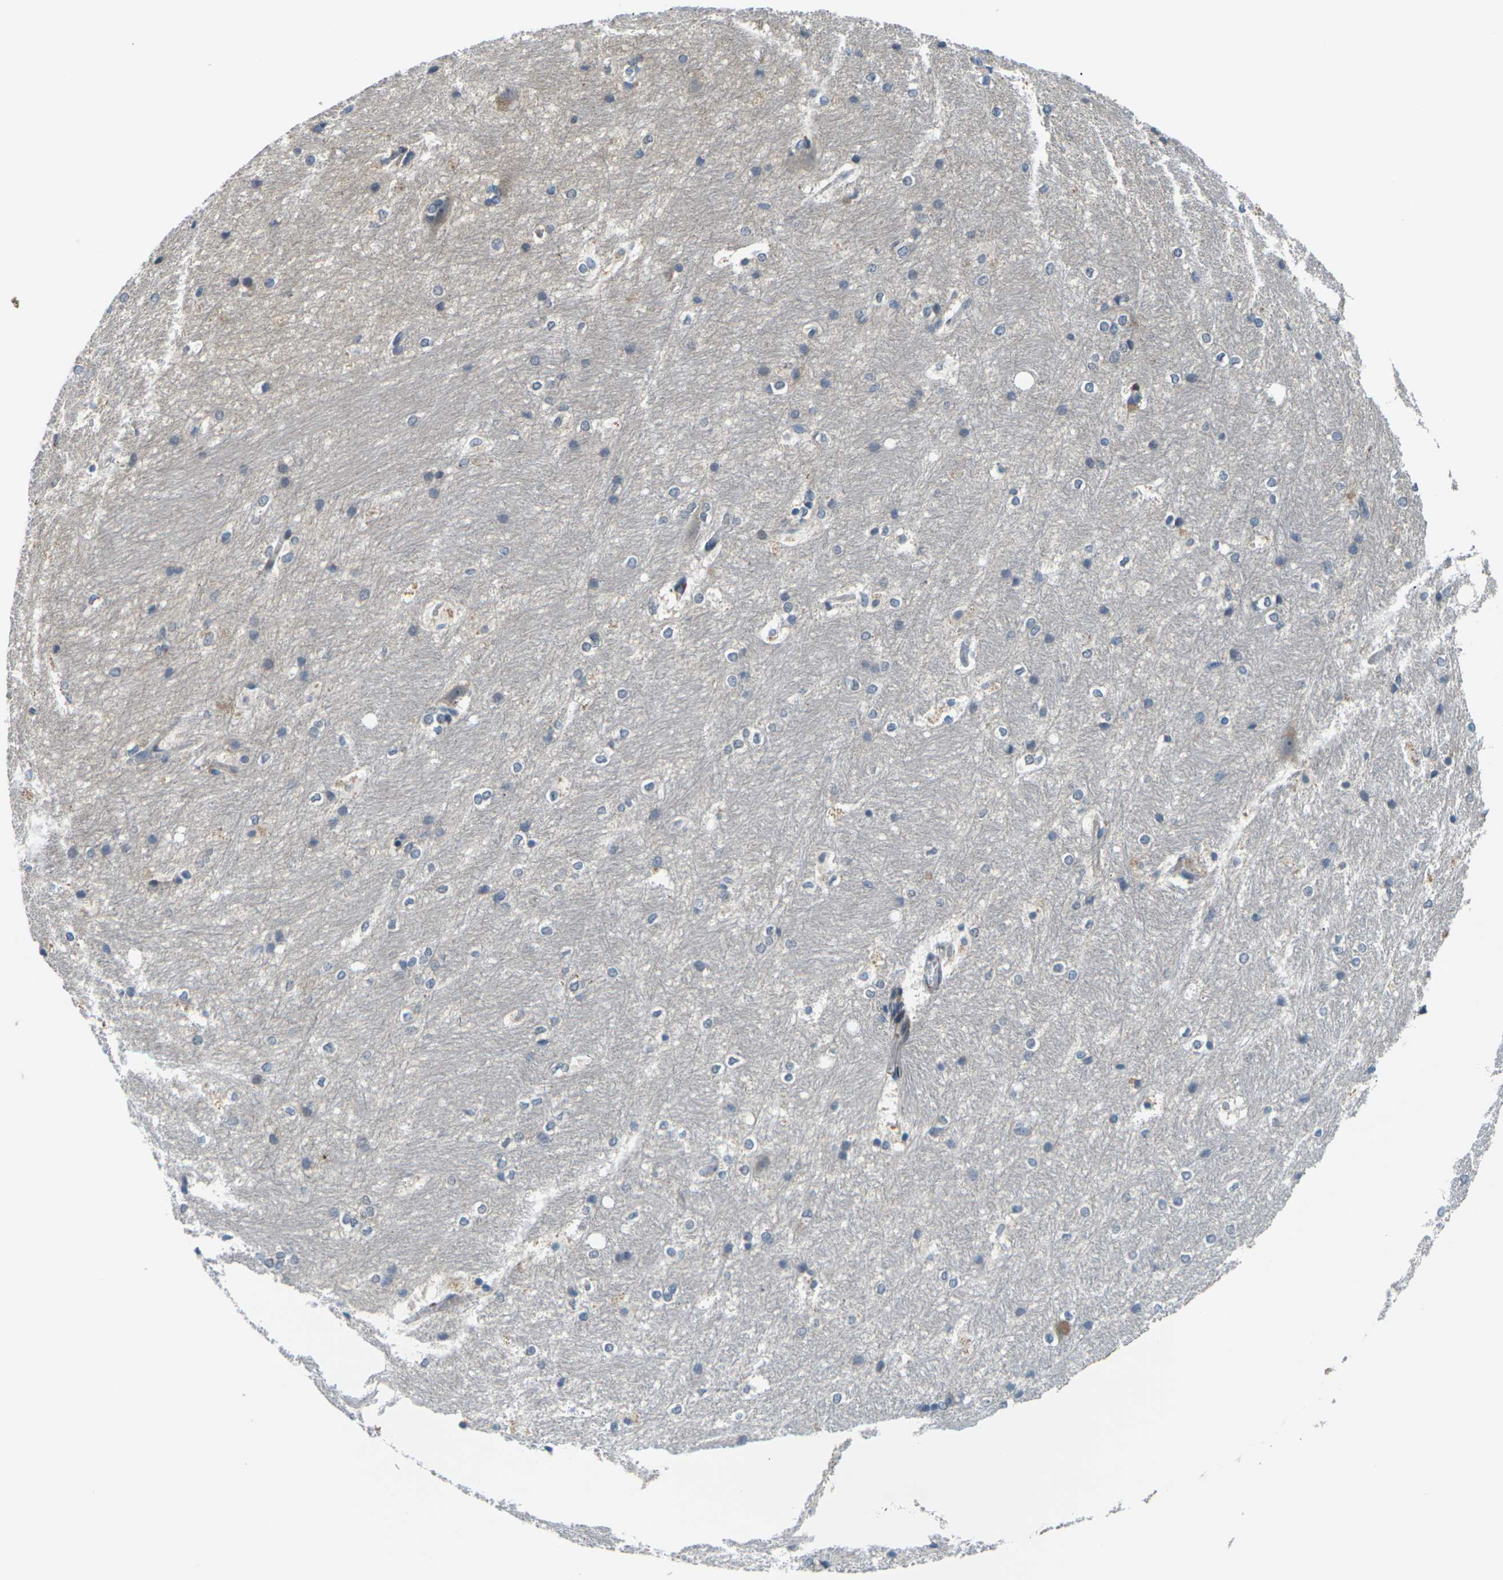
{"staining": {"intensity": "weak", "quantity": "<25%", "location": "cytoplasmic/membranous"}, "tissue": "hippocampus", "cell_type": "Glial cells", "image_type": "normal", "snomed": [{"axis": "morphology", "description": "Normal tissue, NOS"}, {"axis": "topography", "description": "Hippocampus"}], "caption": "A histopathology image of hippocampus stained for a protein displays no brown staining in glial cells. The staining was performed using DAB to visualize the protein expression in brown, while the nuclei were stained in blue with hematoxylin (Magnification: 20x).", "gene": "SLC13A3", "patient": {"sex": "female", "age": 19}}